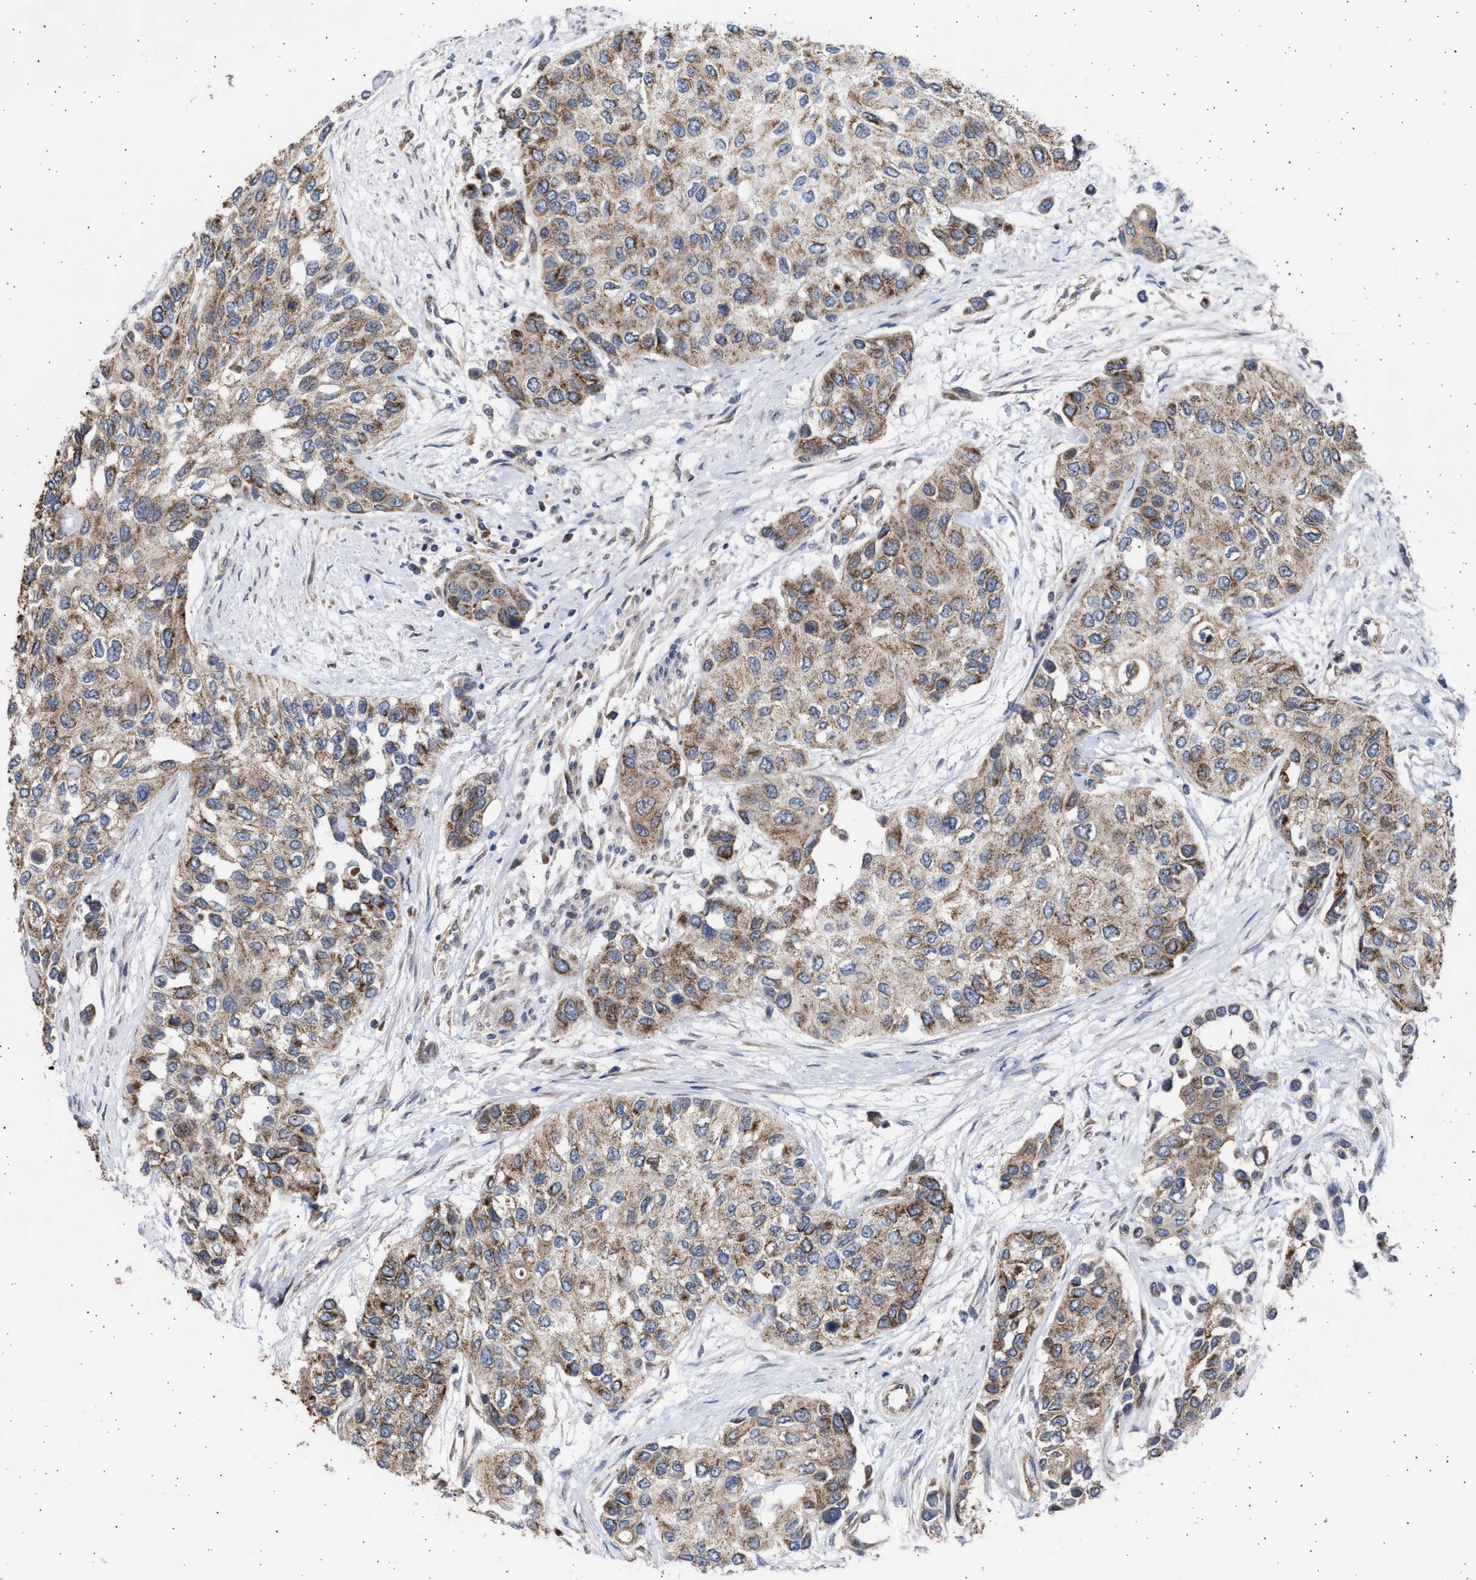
{"staining": {"intensity": "moderate", "quantity": ">75%", "location": "cytoplasmic/membranous"}, "tissue": "urothelial cancer", "cell_type": "Tumor cells", "image_type": "cancer", "snomed": [{"axis": "morphology", "description": "Urothelial carcinoma, High grade"}, {"axis": "topography", "description": "Urinary bladder"}], "caption": "Human urothelial cancer stained for a protein (brown) shows moderate cytoplasmic/membranous positive expression in approximately >75% of tumor cells.", "gene": "TTC19", "patient": {"sex": "female", "age": 56}}